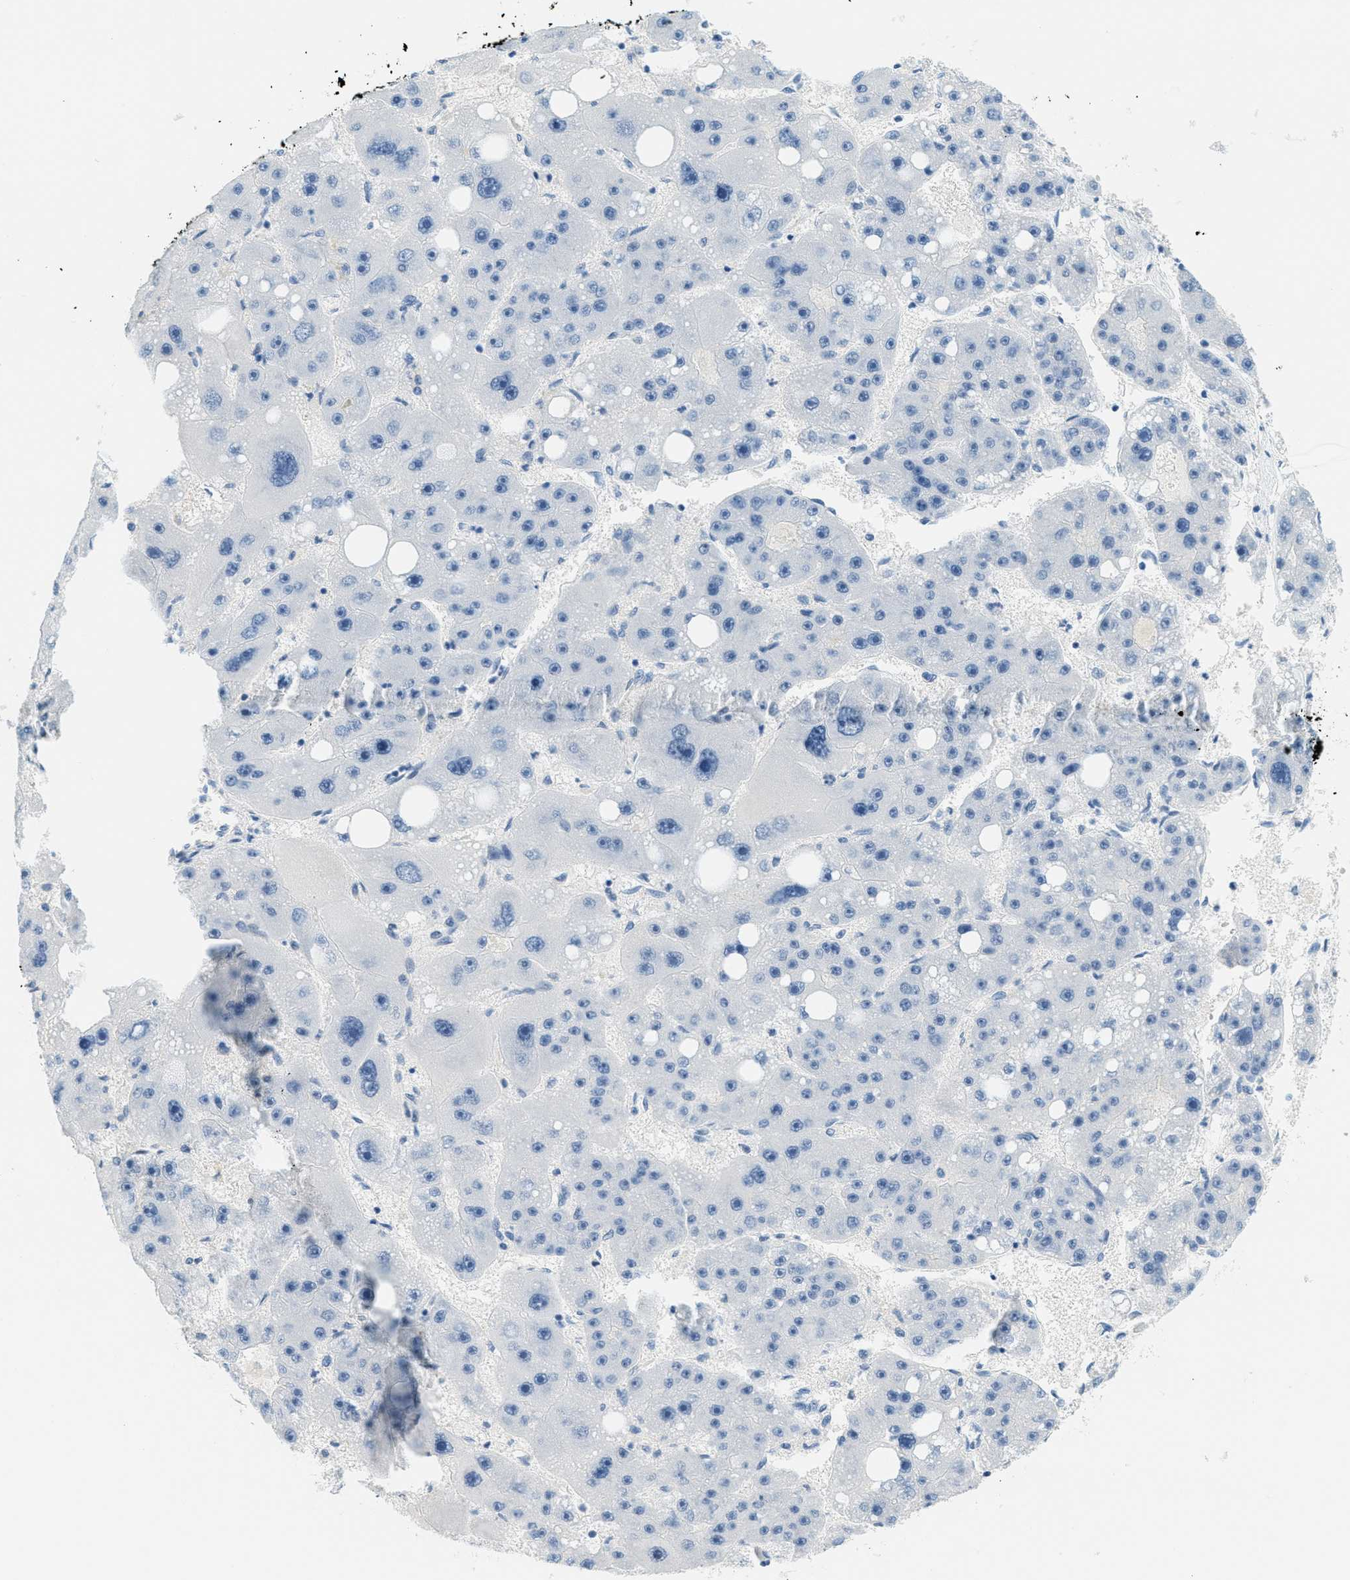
{"staining": {"intensity": "negative", "quantity": "none", "location": "none"}, "tissue": "liver cancer", "cell_type": "Tumor cells", "image_type": "cancer", "snomed": [{"axis": "morphology", "description": "Carcinoma, Hepatocellular, NOS"}, {"axis": "topography", "description": "Liver"}], "caption": "IHC of hepatocellular carcinoma (liver) displays no positivity in tumor cells. The staining was performed using DAB to visualize the protein expression in brown, while the nuclei were stained in blue with hematoxylin (Magnification: 20x).", "gene": "CYP4X1", "patient": {"sex": "female", "age": 61}}